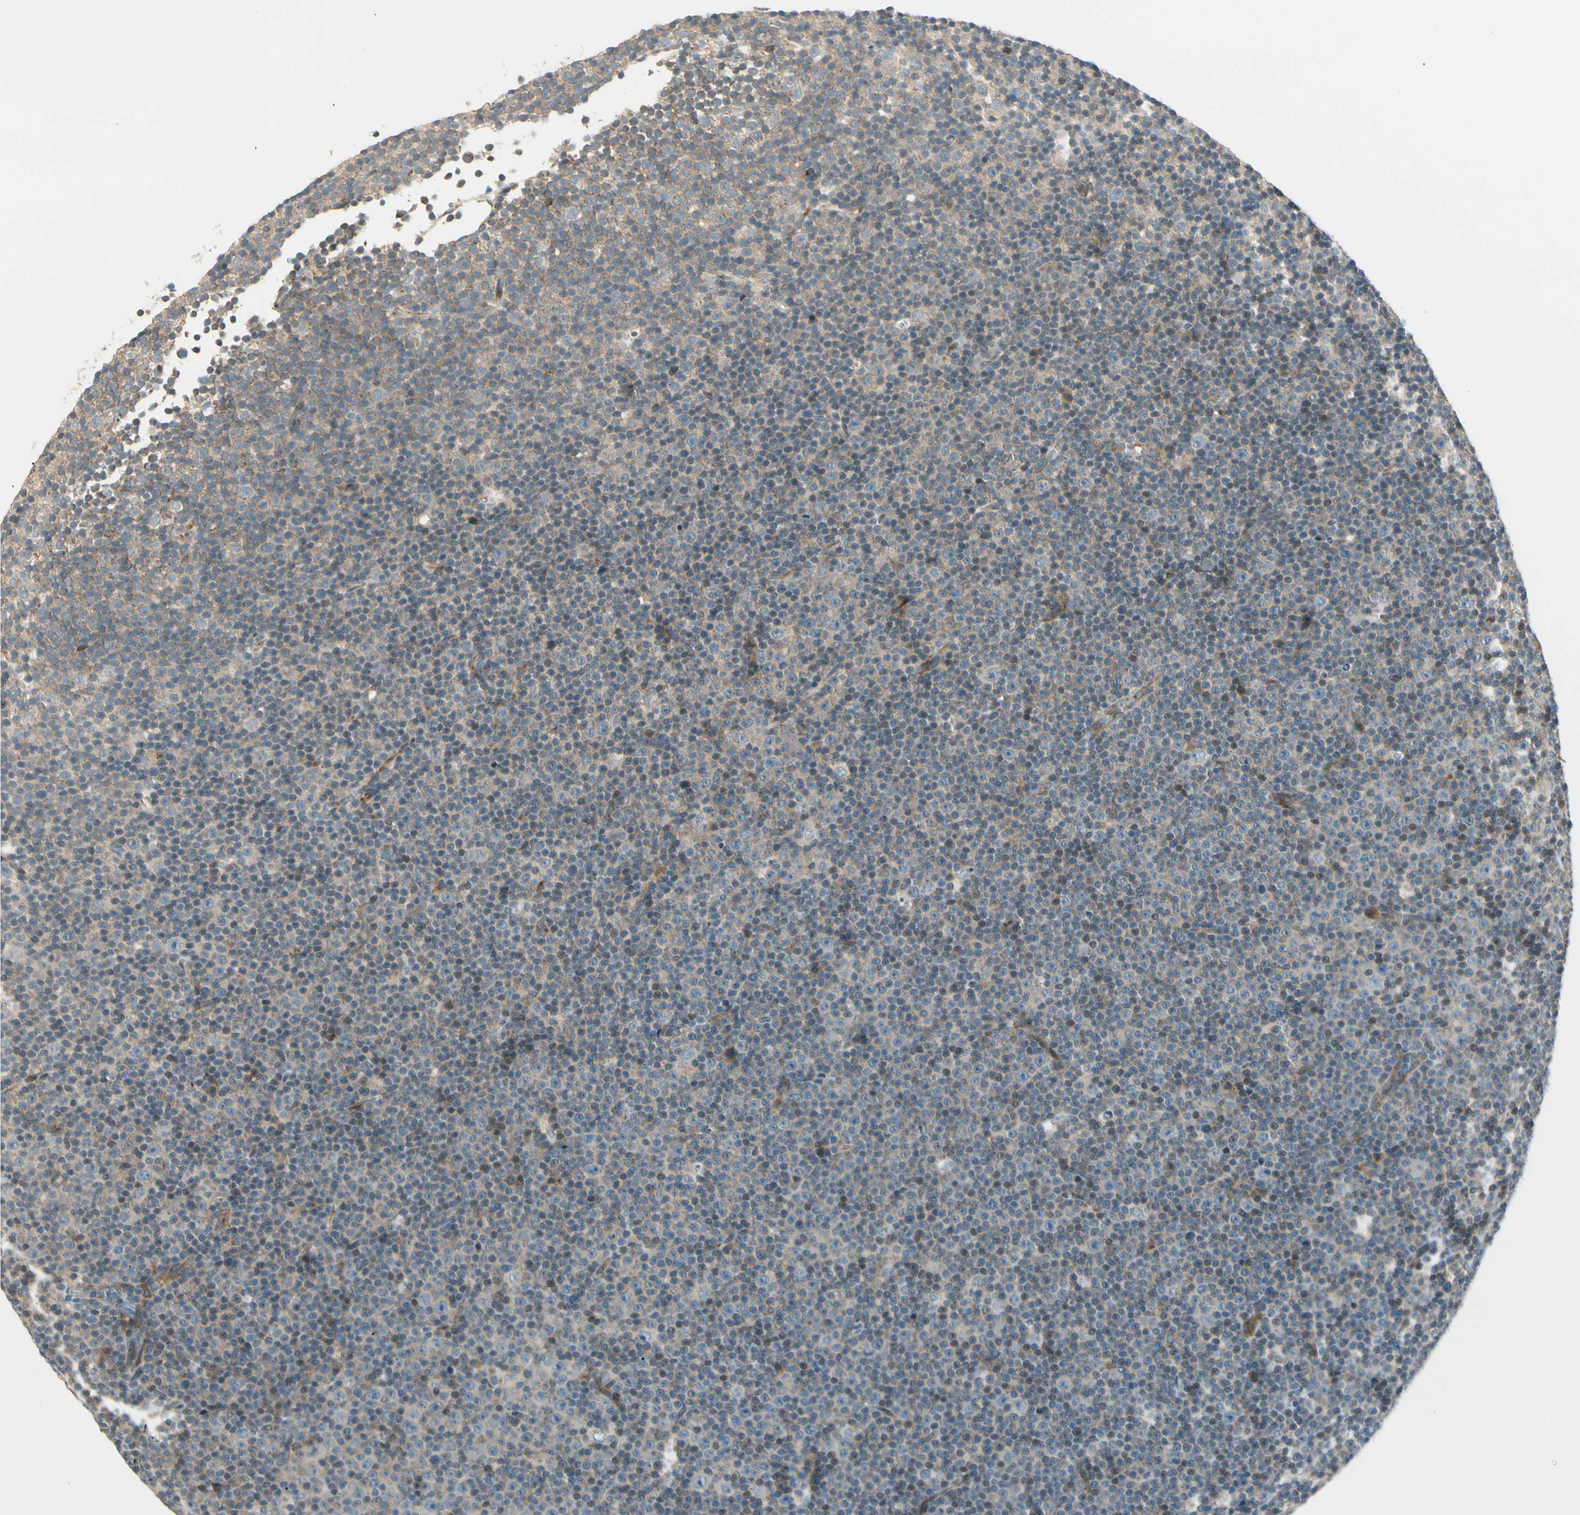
{"staining": {"intensity": "moderate", "quantity": ">75%", "location": "cytoplasmic/membranous"}, "tissue": "lymphoma", "cell_type": "Tumor cells", "image_type": "cancer", "snomed": [{"axis": "morphology", "description": "Malignant lymphoma, non-Hodgkin's type, Low grade"}, {"axis": "topography", "description": "Lymph node"}], "caption": "IHC of low-grade malignant lymphoma, non-Hodgkin's type demonstrates medium levels of moderate cytoplasmic/membranous staining in about >75% of tumor cells.", "gene": "MANSC1", "patient": {"sex": "female", "age": 67}}